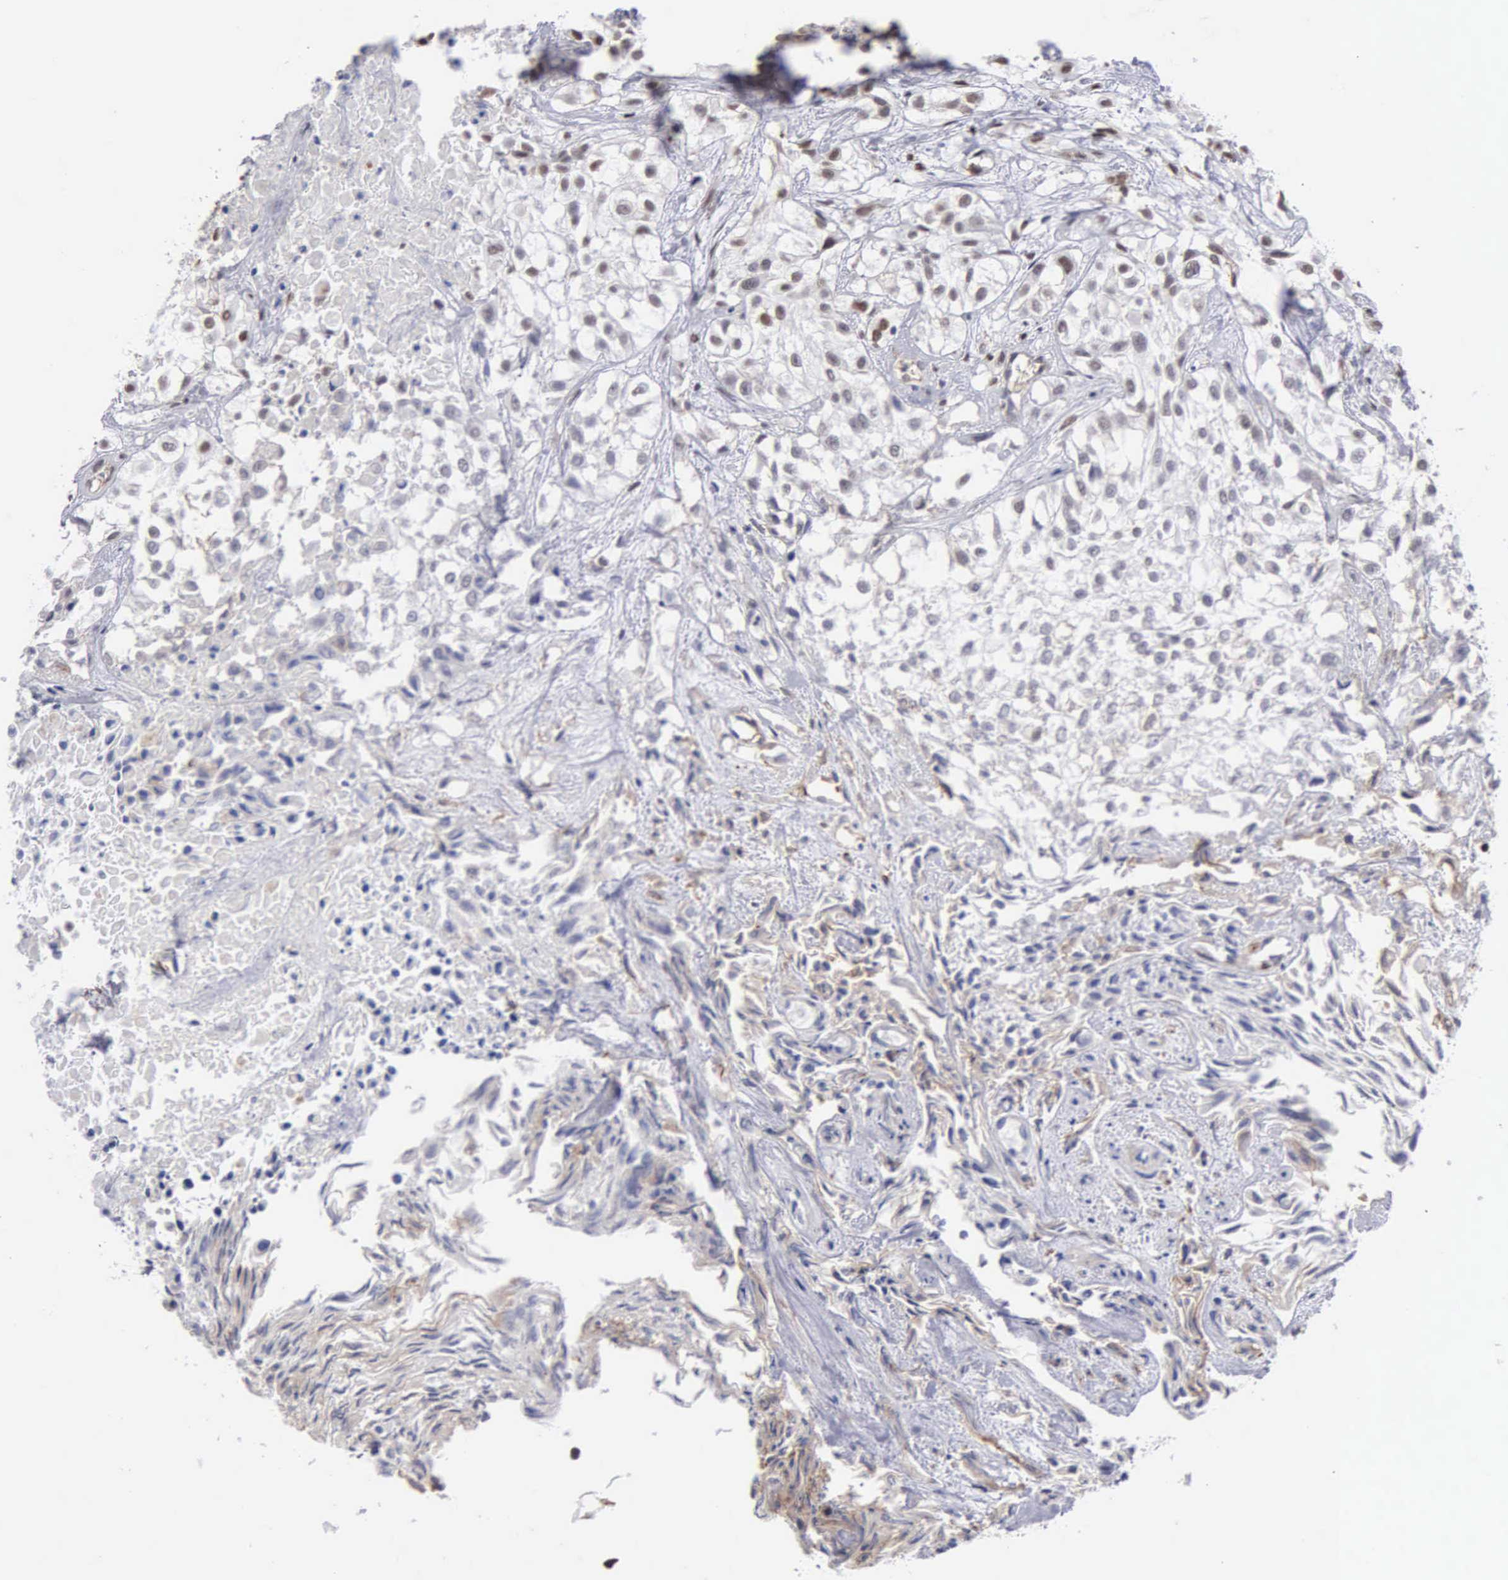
{"staining": {"intensity": "moderate", "quantity": "<25%", "location": "nuclear"}, "tissue": "urothelial cancer", "cell_type": "Tumor cells", "image_type": "cancer", "snomed": [{"axis": "morphology", "description": "Urothelial carcinoma, High grade"}, {"axis": "topography", "description": "Urinary bladder"}], "caption": "A brown stain highlights moderate nuclear expression of a protein in human urothelial cancer tumor cells. (Brightfield microscopy of DAB IHC at high magnification).", "gene": "CCNG1", "patient": {"sex": "male", "age": 56}}